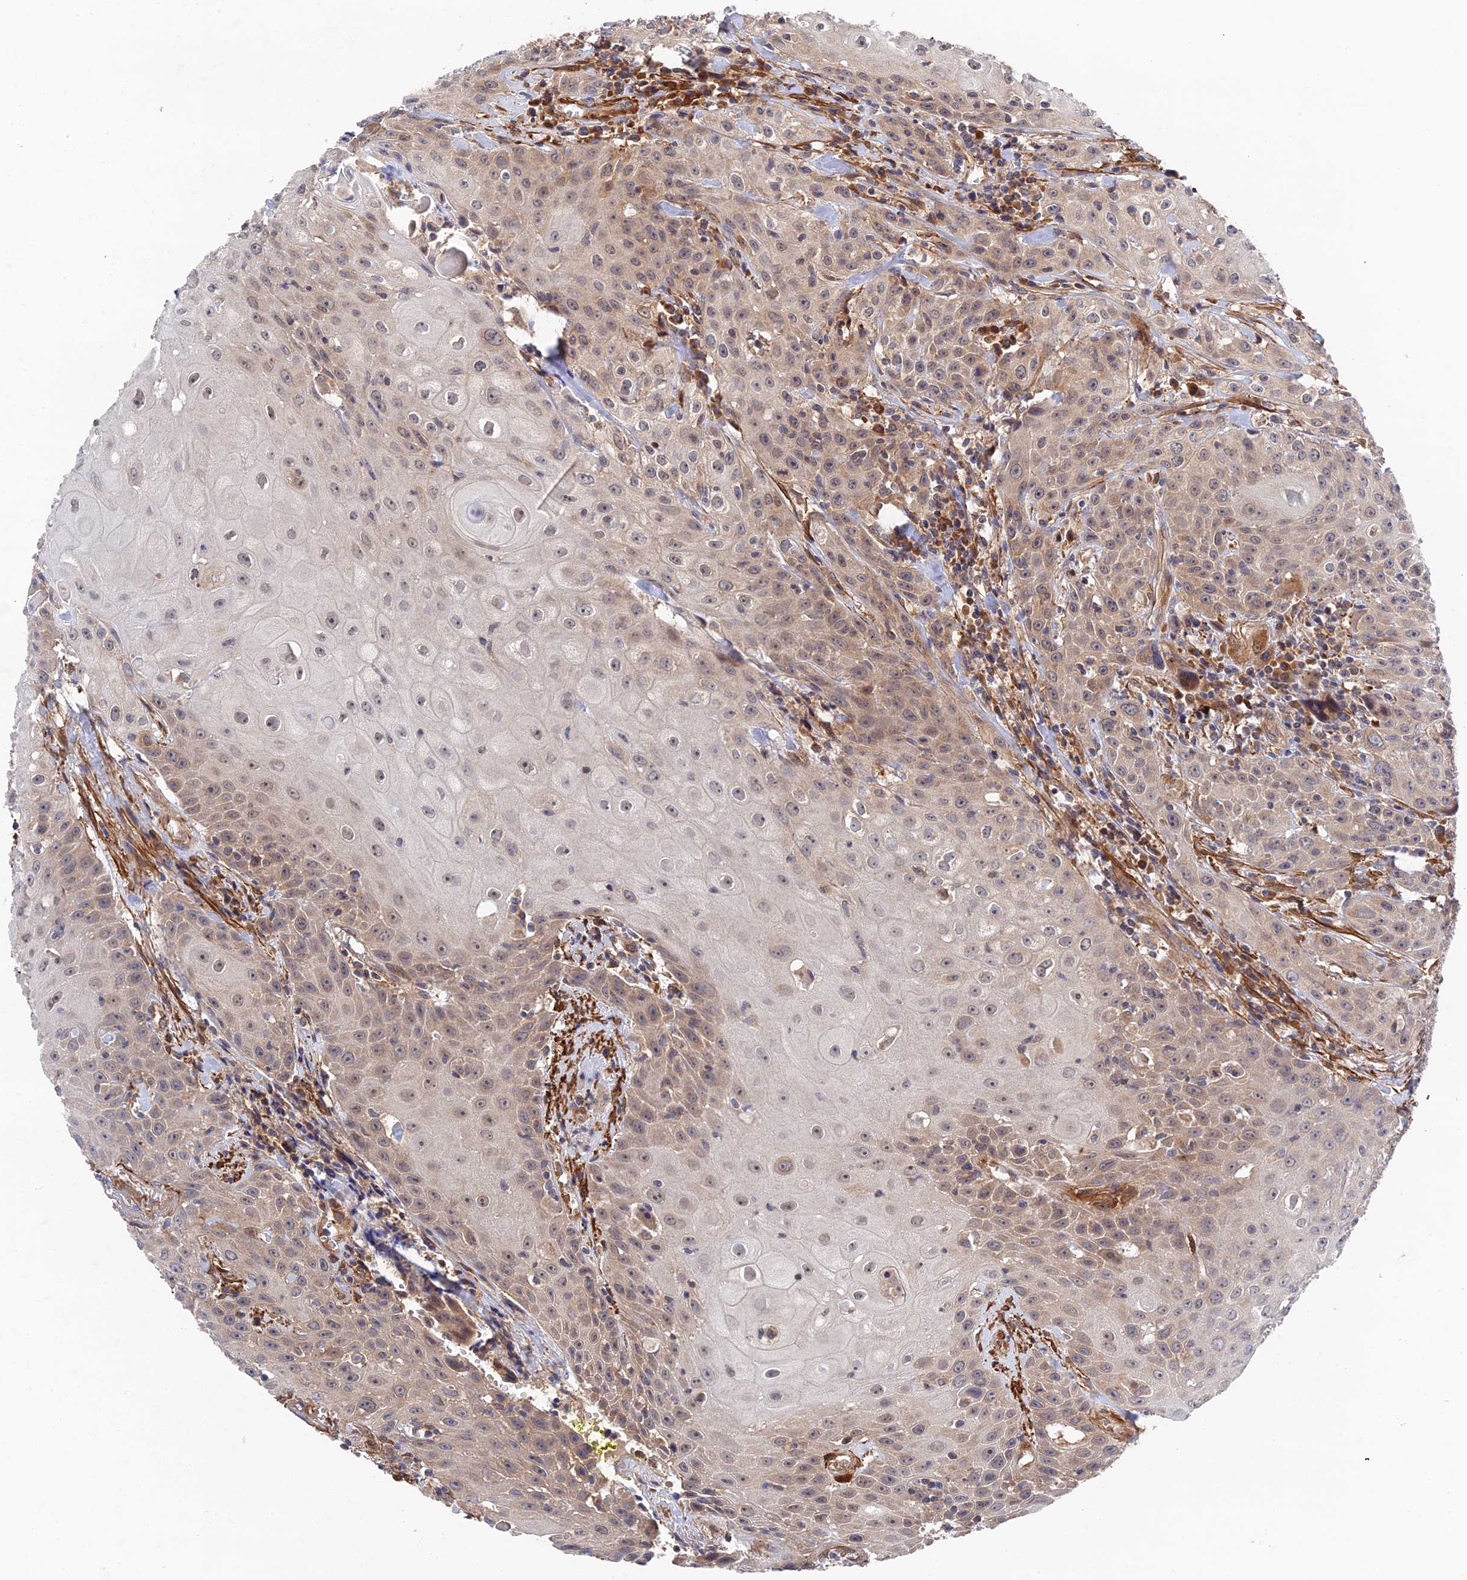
{"staining": {"intensity": "weak", "quantity": "25%-75%", "location": "cytoplasmic/membranous"}, "tissue": "head and neck cancer", "cell_type": "Tumor cells", "image_type": "cancer", "snomed": [{"axis": "morphology", "description": "Squamous cell carcinoma, NOS"}, {"axis": "topography", "description": "Oral tissue"}, {"axis": "topography", "description": "Head-Neck"}], "caption": "Protein expression analysis of human head and neck squamous cell carcinoma reveals weak cytoplasmic/membranous staining in approximately 25%-75% of tumor cells. (IHC, brightfield microscopy, high magnification).", "gene": "ZNF320", "patient": {"sex": "female", "age": 82}}